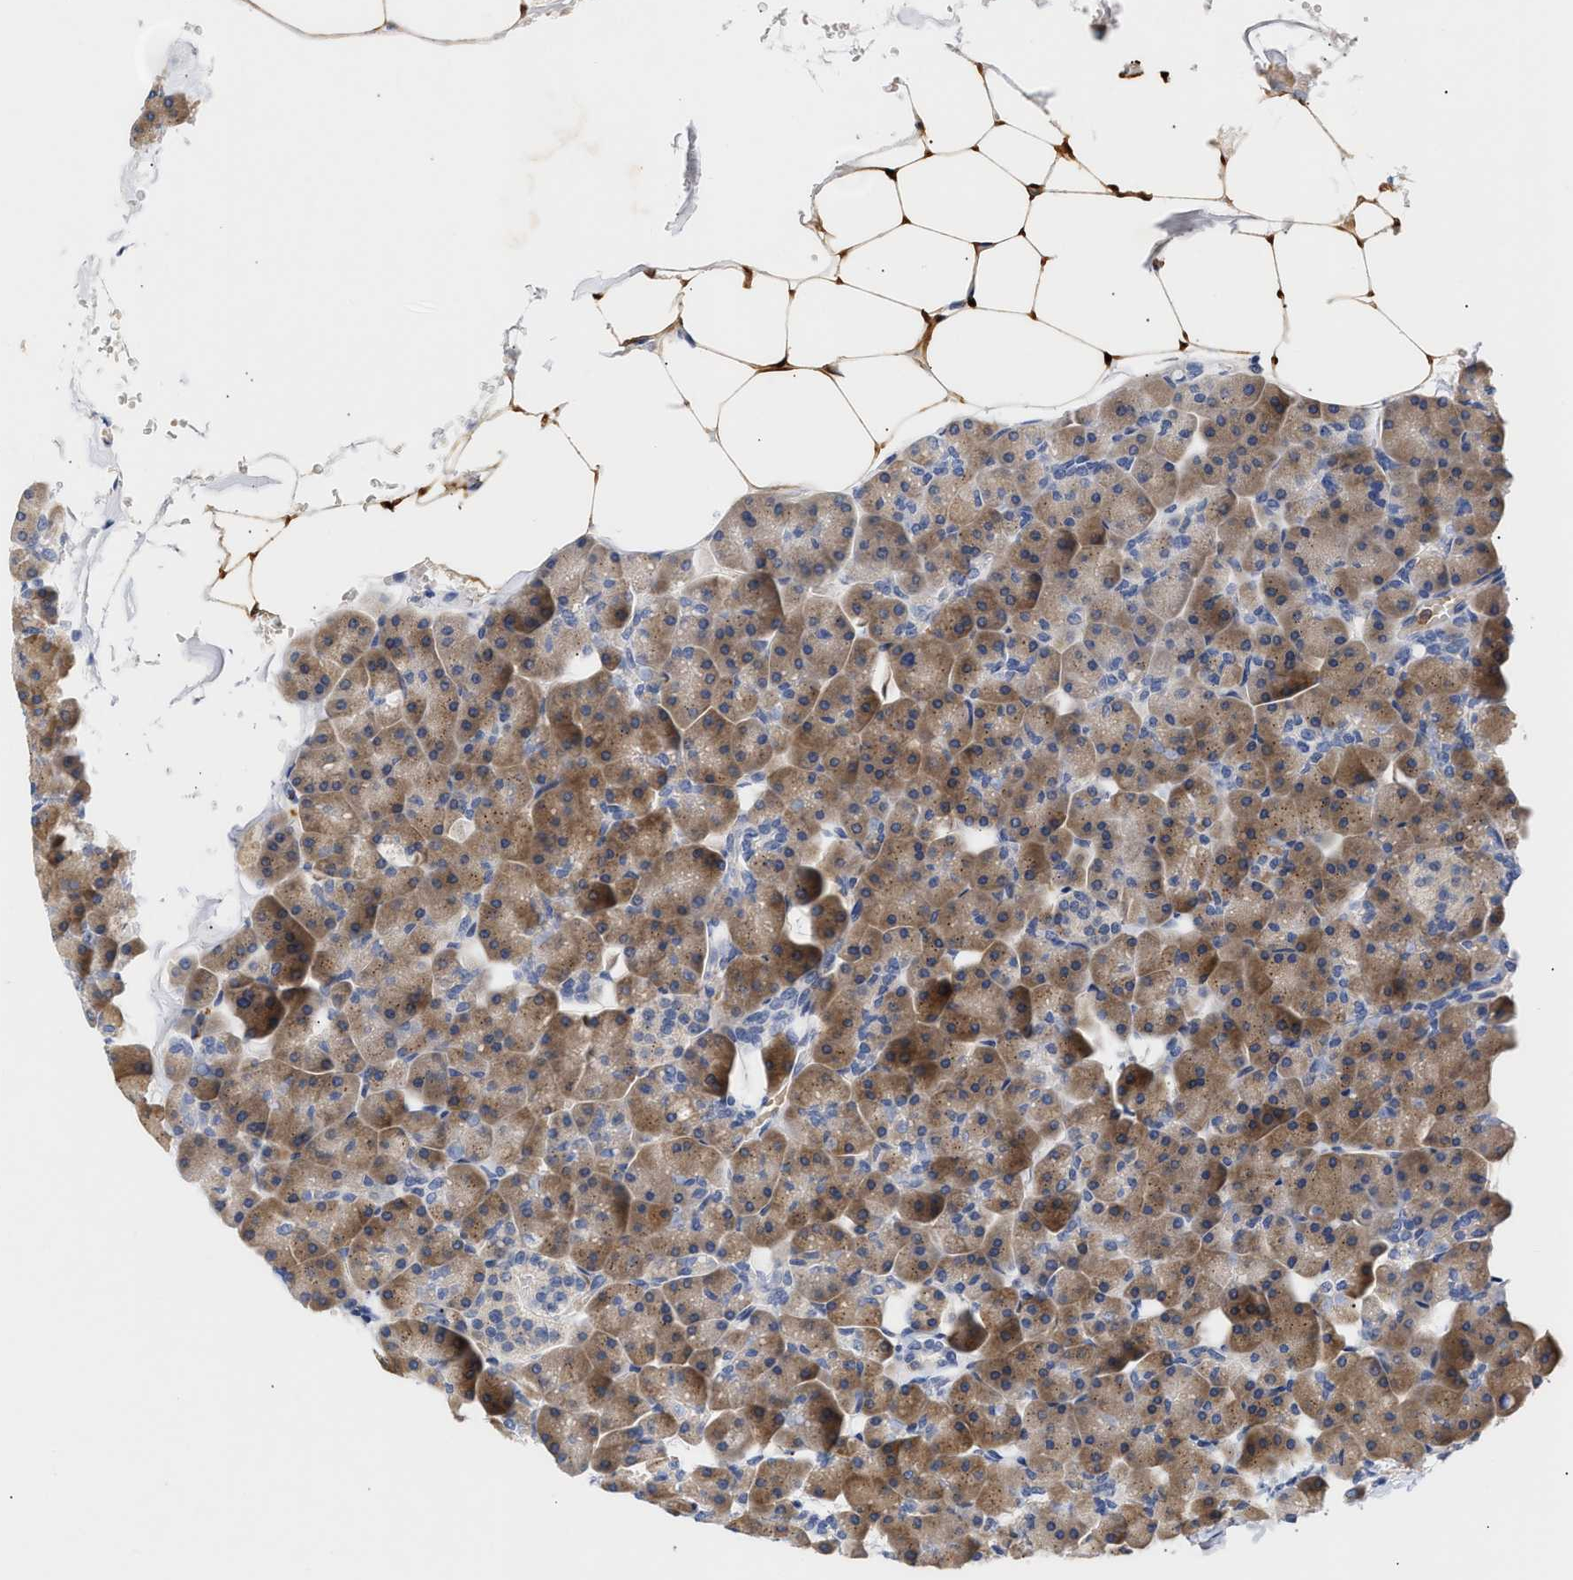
{"staining": {"intensity": "moderate", "quantity": ">75%", "location": "cytoplasmic/membranous"}, "tissue": "pancreas", "cell_type": "Exocrine glandular cells", "image_type": "normal", "snomed": [{"axis": "morphology", "description": "Normal tissue, NOS"}, {"axis": "topography", "description": "Pancreas"}], "caption": "This image reveals IHC staining of unremarkable human pancreas, with medium moderate cytoplasmic/membranous staining in approximately >75% of exocrine glandular cells.", "gene": "TRIM50", "patient": {"sex": "male", "age": 35}}